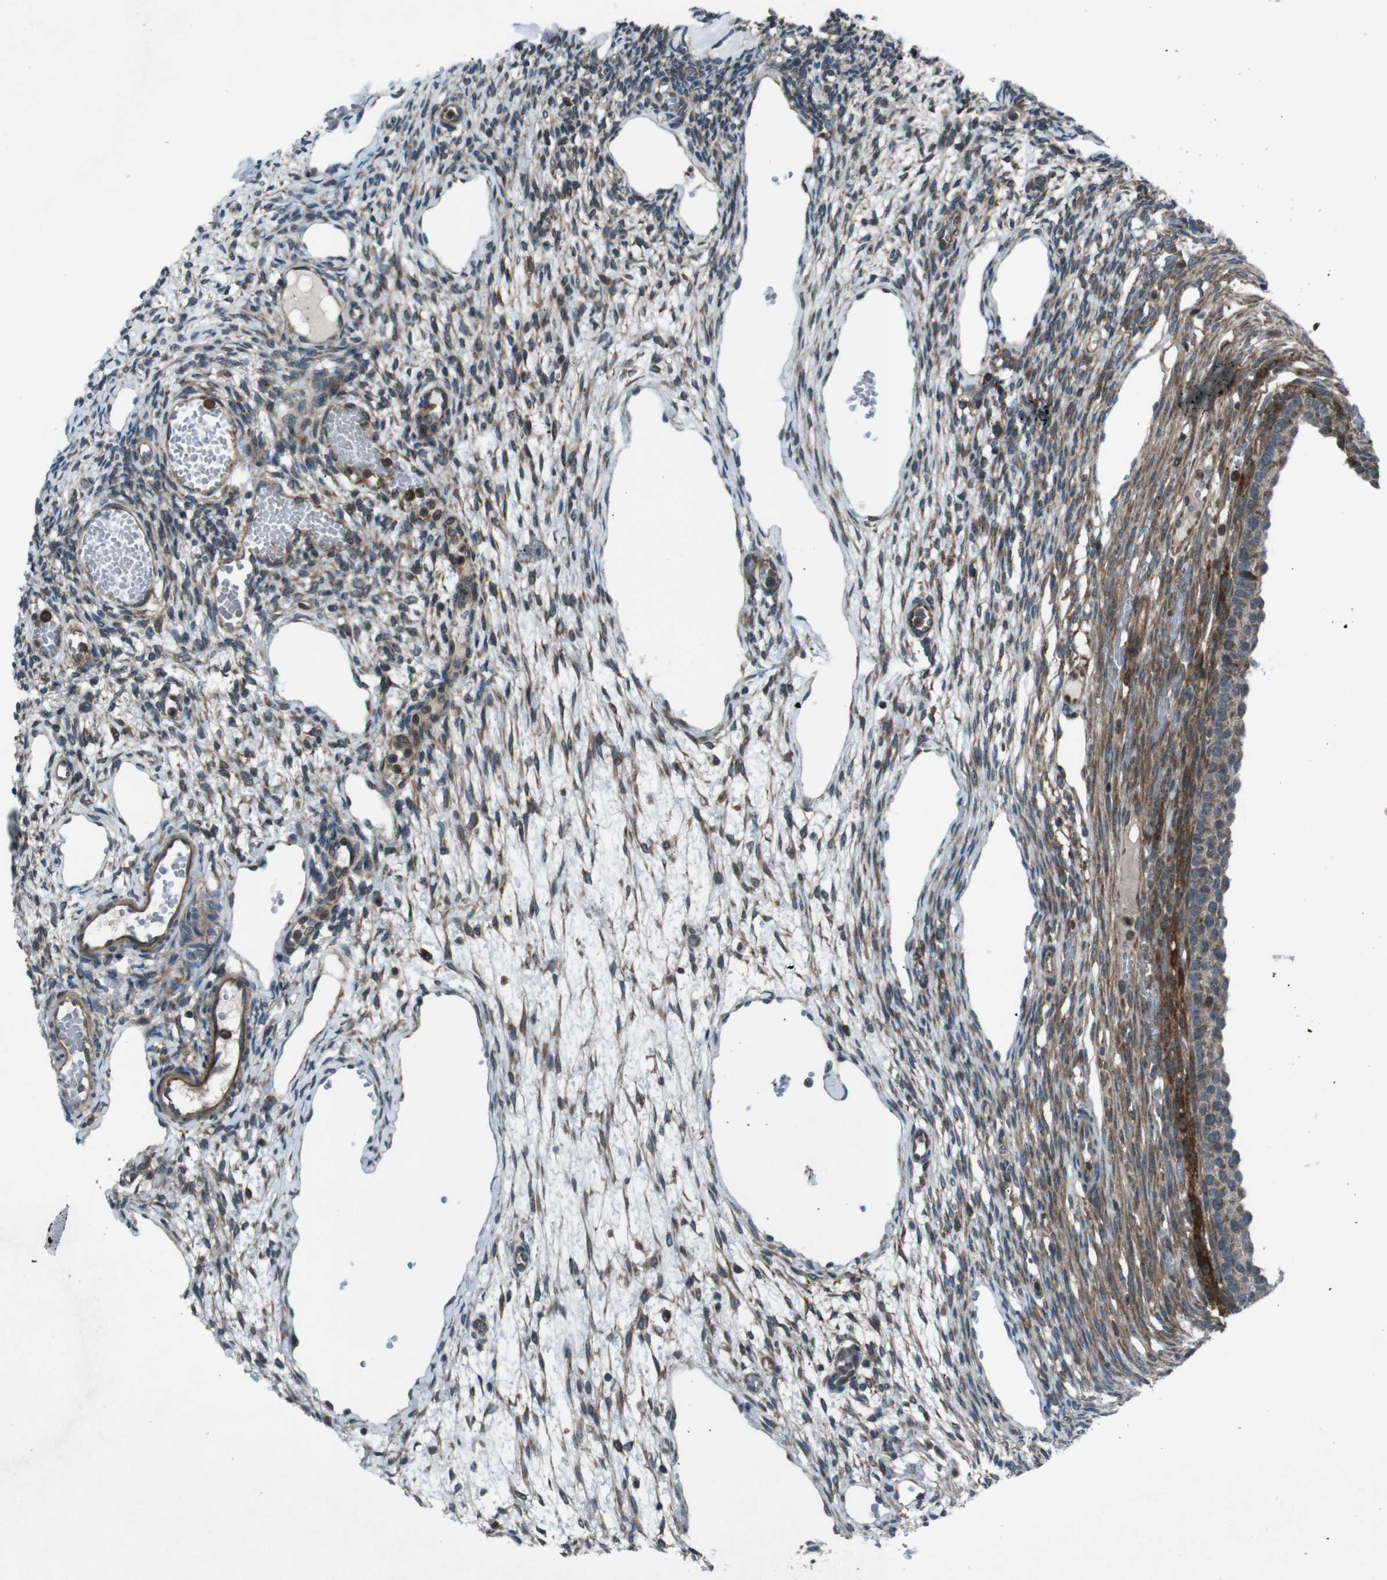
{"staining": {"intensity": "weak", "quantity": "25%-75%", "location": "cytoplasmic/membranous"}, "tissue": "ovary", "cell_type": "Ovarian stroma cells", "image_type": "normal", "snomed": [{"axis": "morphology", "description": "Normal tissue, NOS"}, {"axis": "topography", "description": "Ovary"}], "caption": "Immunohistochemistry (DAB (3,3'-diaminobenzidine)) staining of benign ovary displays weak cytoplasmic/membranous protein expression in about 25%-75% of ovarian stroma cells. The staining was performed using DAB (3,3'-diaminobenzidine) to visualize the protein expression in brown, while the nuclei were stained in blue with hematoxylin (Magnification: 20x).", "gene": "SLC27A4", "patient": {"sex": "female", "age": 33}}